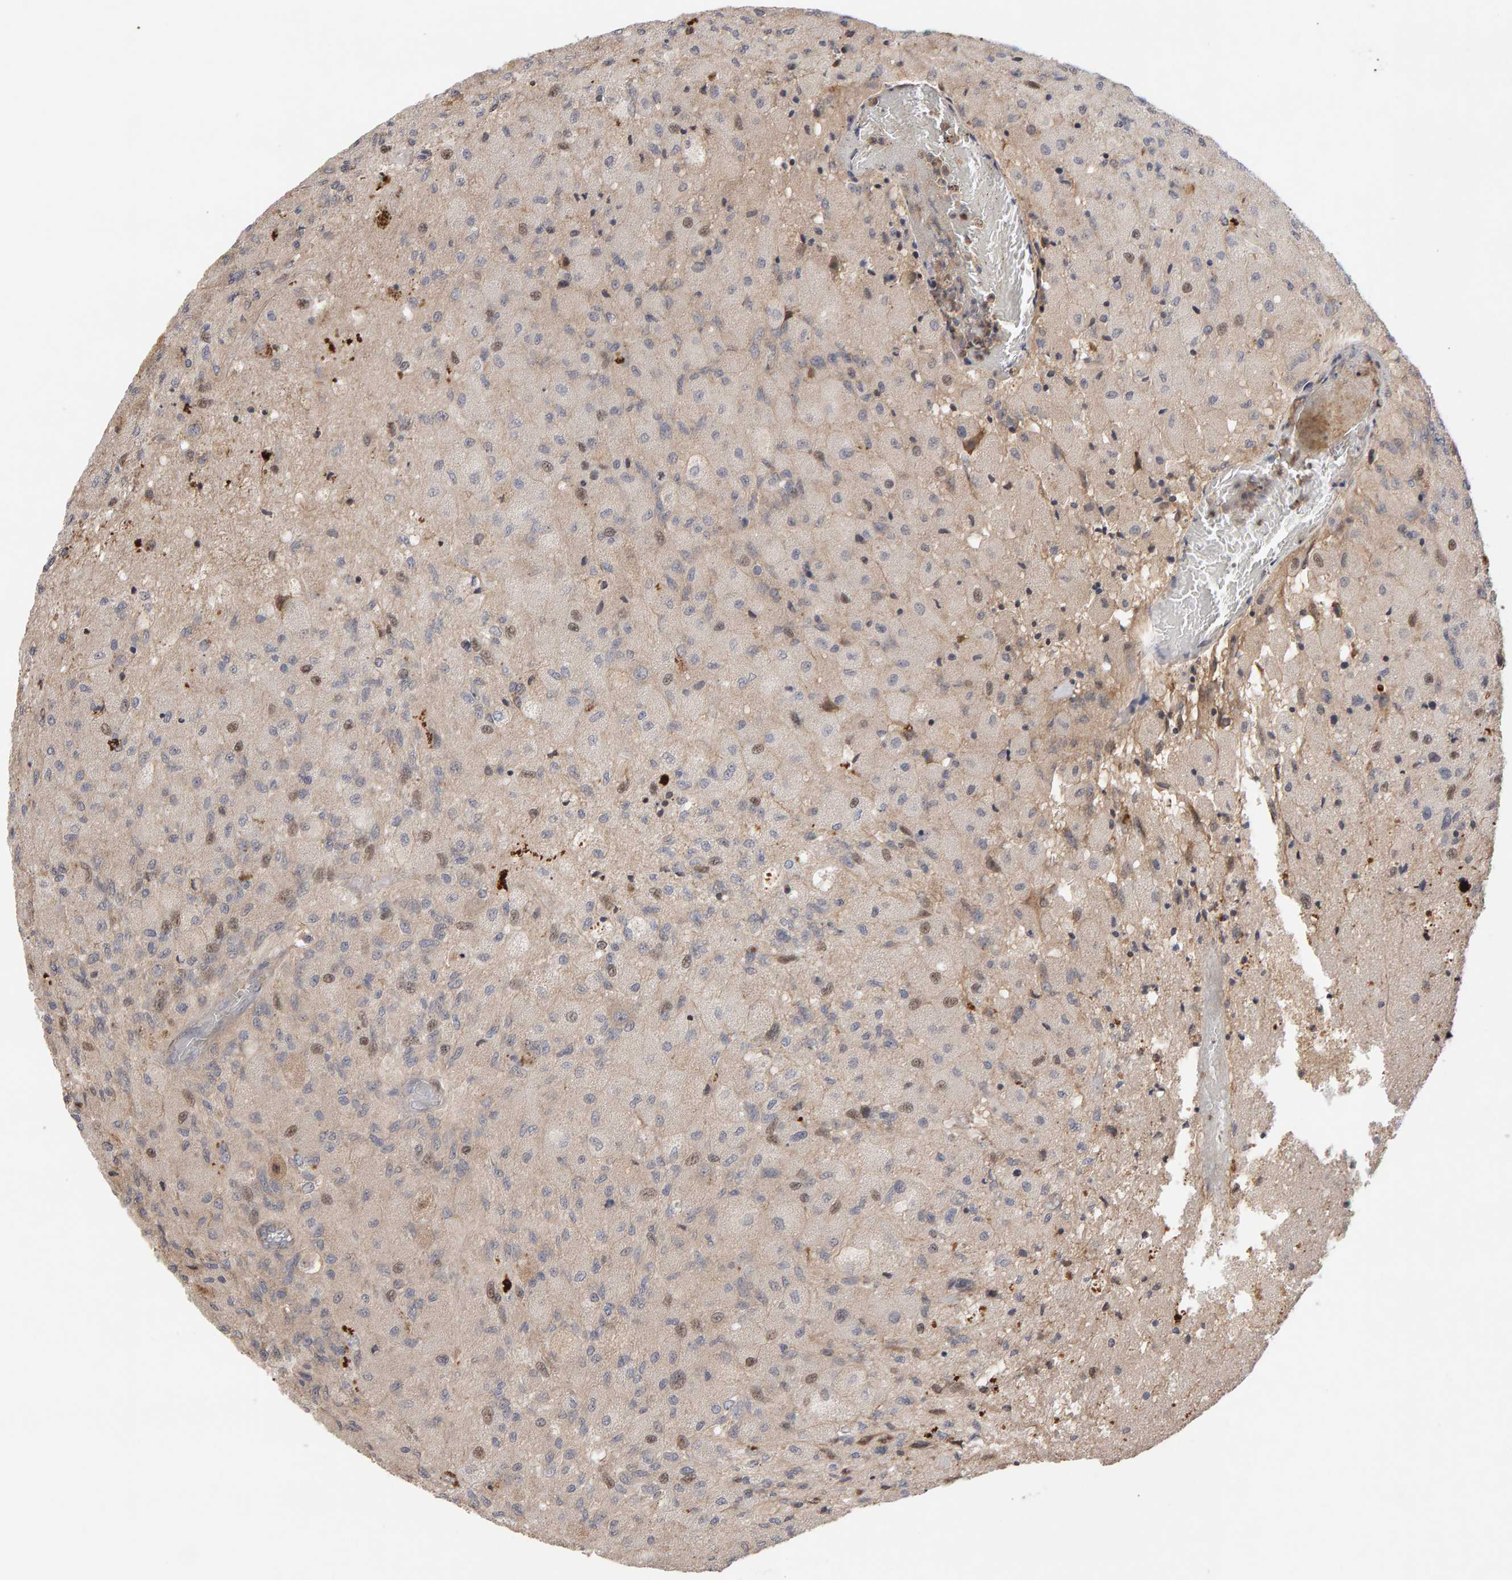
{"staining": {"intensity": "weak", "quantity": "25%-75%", "location": "nuclear"}, "tissue": "glioma", "cell_type": "Tumor cells", "image_type": "cancer", "snomed": [{"axis": "morphology", "description": "Normal tissue, NOS"}, {"axis": "morphology", "description": "Glioma, malignant, High grade"}, {"axis": "topography", "description": "Cerebral cortex"}], "caption": "Weak nuclear staining for a protein is appreciated in about 25%-75% of tumor cells of malignant glioma (high-grade) using immunohistochemistry (IHC).", "gene": "LZTS1", "patient": {"sex": "male", "age": 77}}